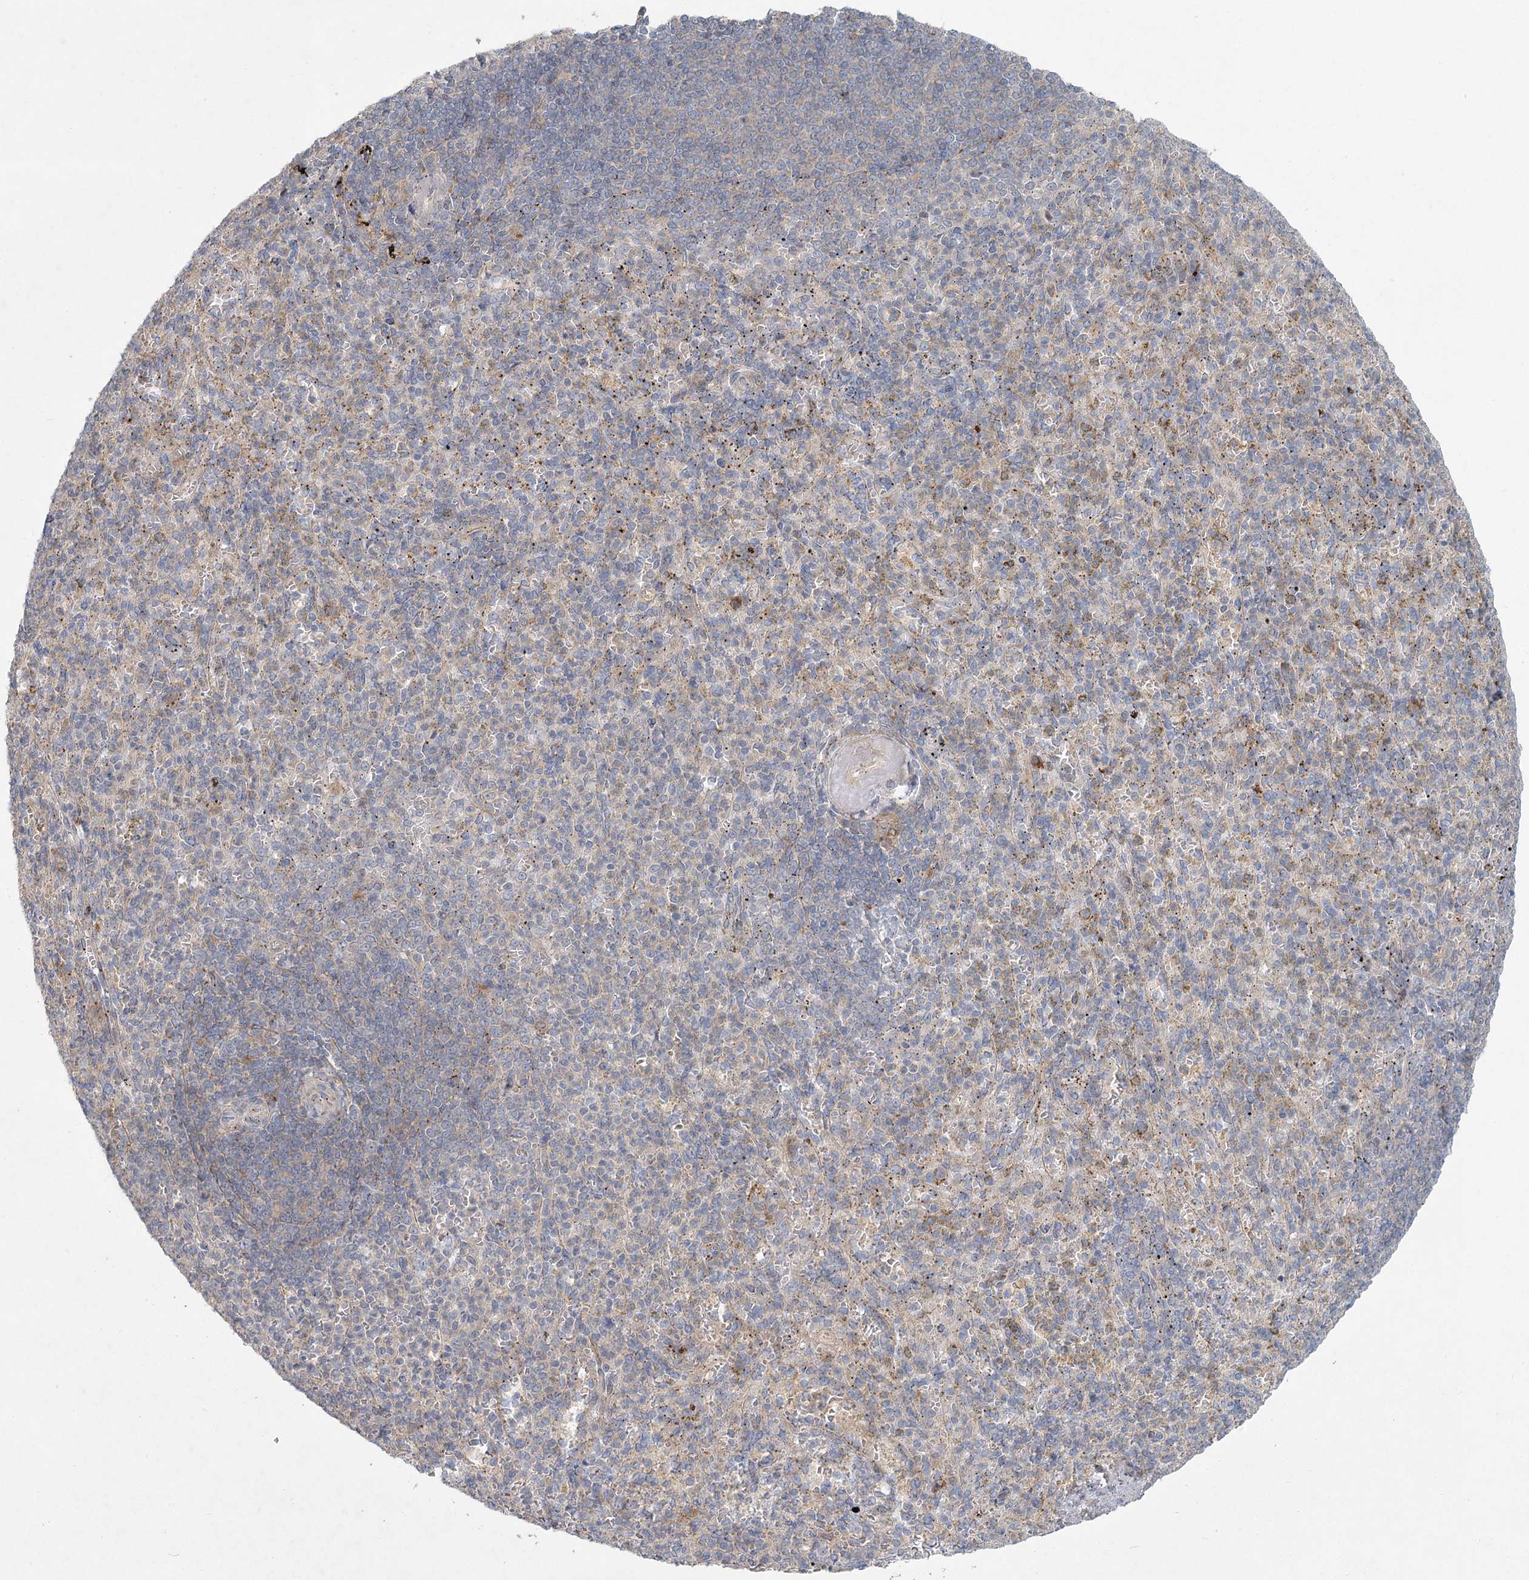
{"staining": {"intensity": "weak", "quantity": "<25%", "location": "cytoplasmic/membranous"}, "tissue": "spleen", "cell_type": "Cells in red pulp", "image_type": "normal", "snomed": [{"axis": "morphology", "description": "Normal tissue, NOS"}, {"axis": "topography", "description": "Spleen"}], "caption": "Immunohistochemistry histopathology image of normal spleen stained for a protein (brown), which exhibits no expression in cells in red pulp. (DAB immunohistochemistry, high magnification).", "gene": "FAM110C", "patient": {"sex": "female", "age": 74}}